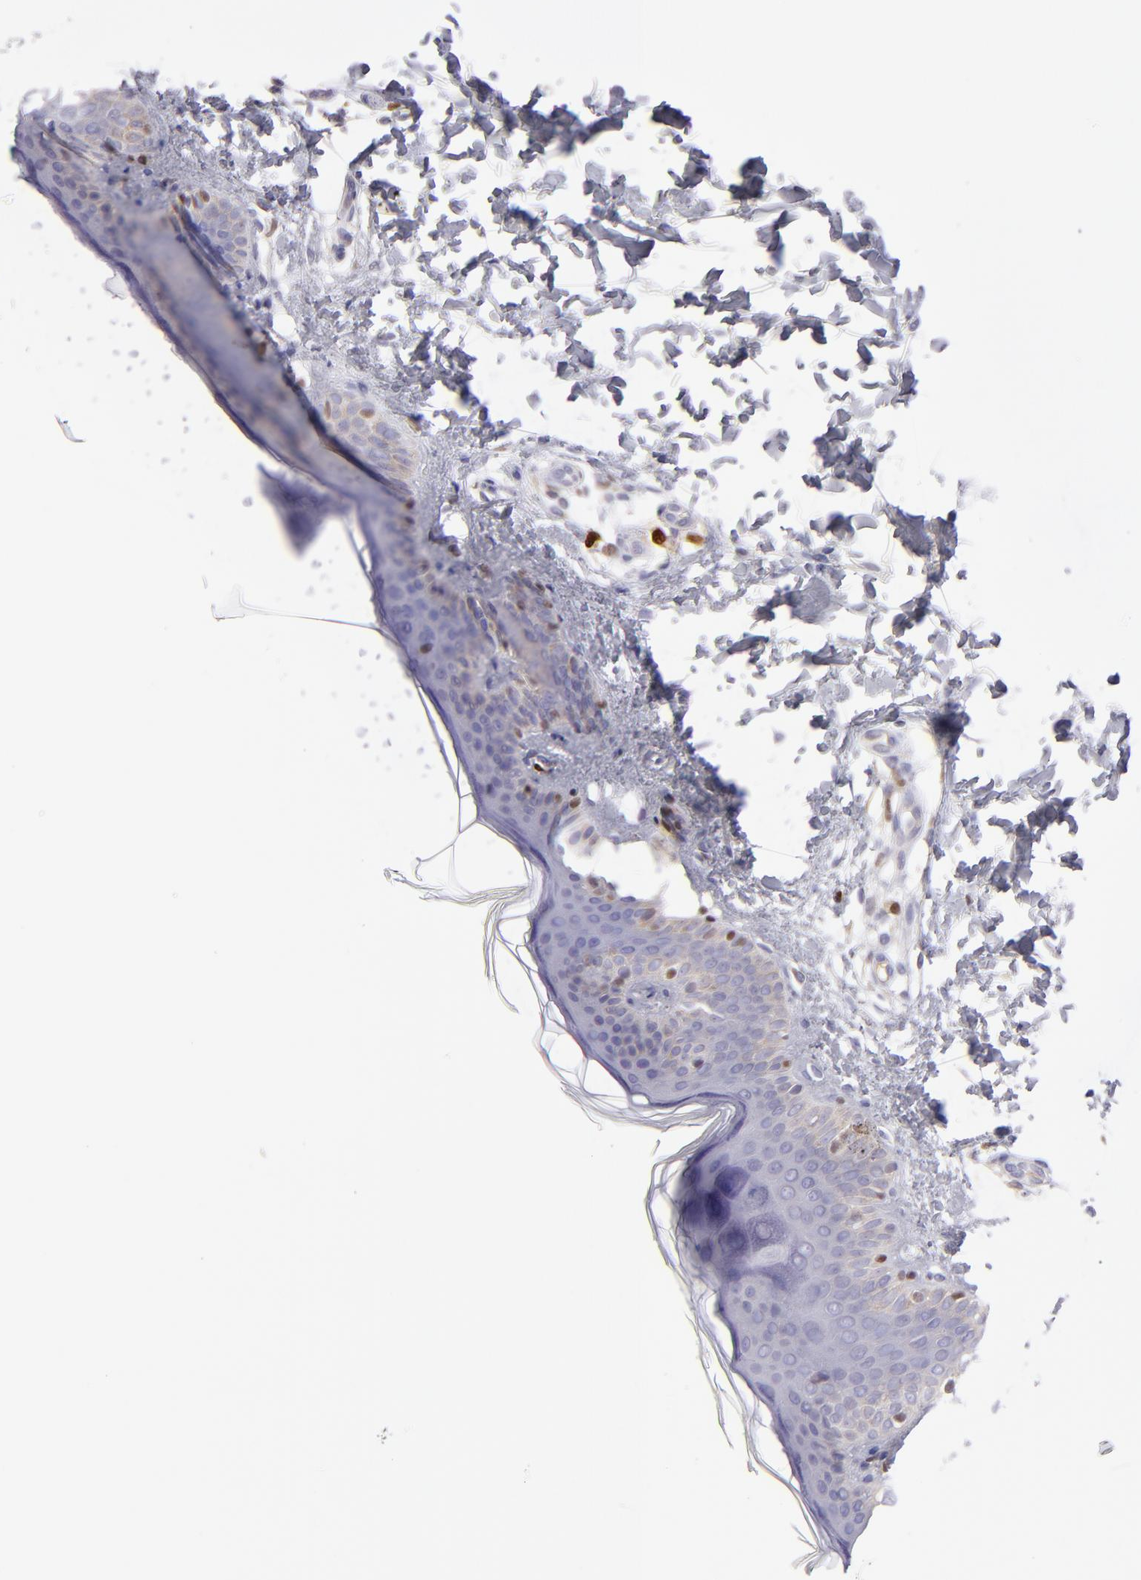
{"staining": {"intensity": "negative", "quantity": "none", "location": "none"}, "tissue": "skin", "cell_type": "Fibroblasts", "image_type": "normal", "snomed": [{"axis": "morphology", "description": "Normal tissue, NOS"}, {"axis": "topography", "description": "Skin"}], "caption": "This micrograph is of benign skin stained with IHC to label a protein in brown with the nuclei are counter-stained blue. There is no positivity in fibroblasts. The staining was performed using DAB (3,3'-diaminobenzidine) to visualize the protein expression in brown, while the nuclei were stained in blue with hematoxylin (Magnification: 20x).", "gene": "IRF8", "patient": {"sex": "female", "age": 4}}